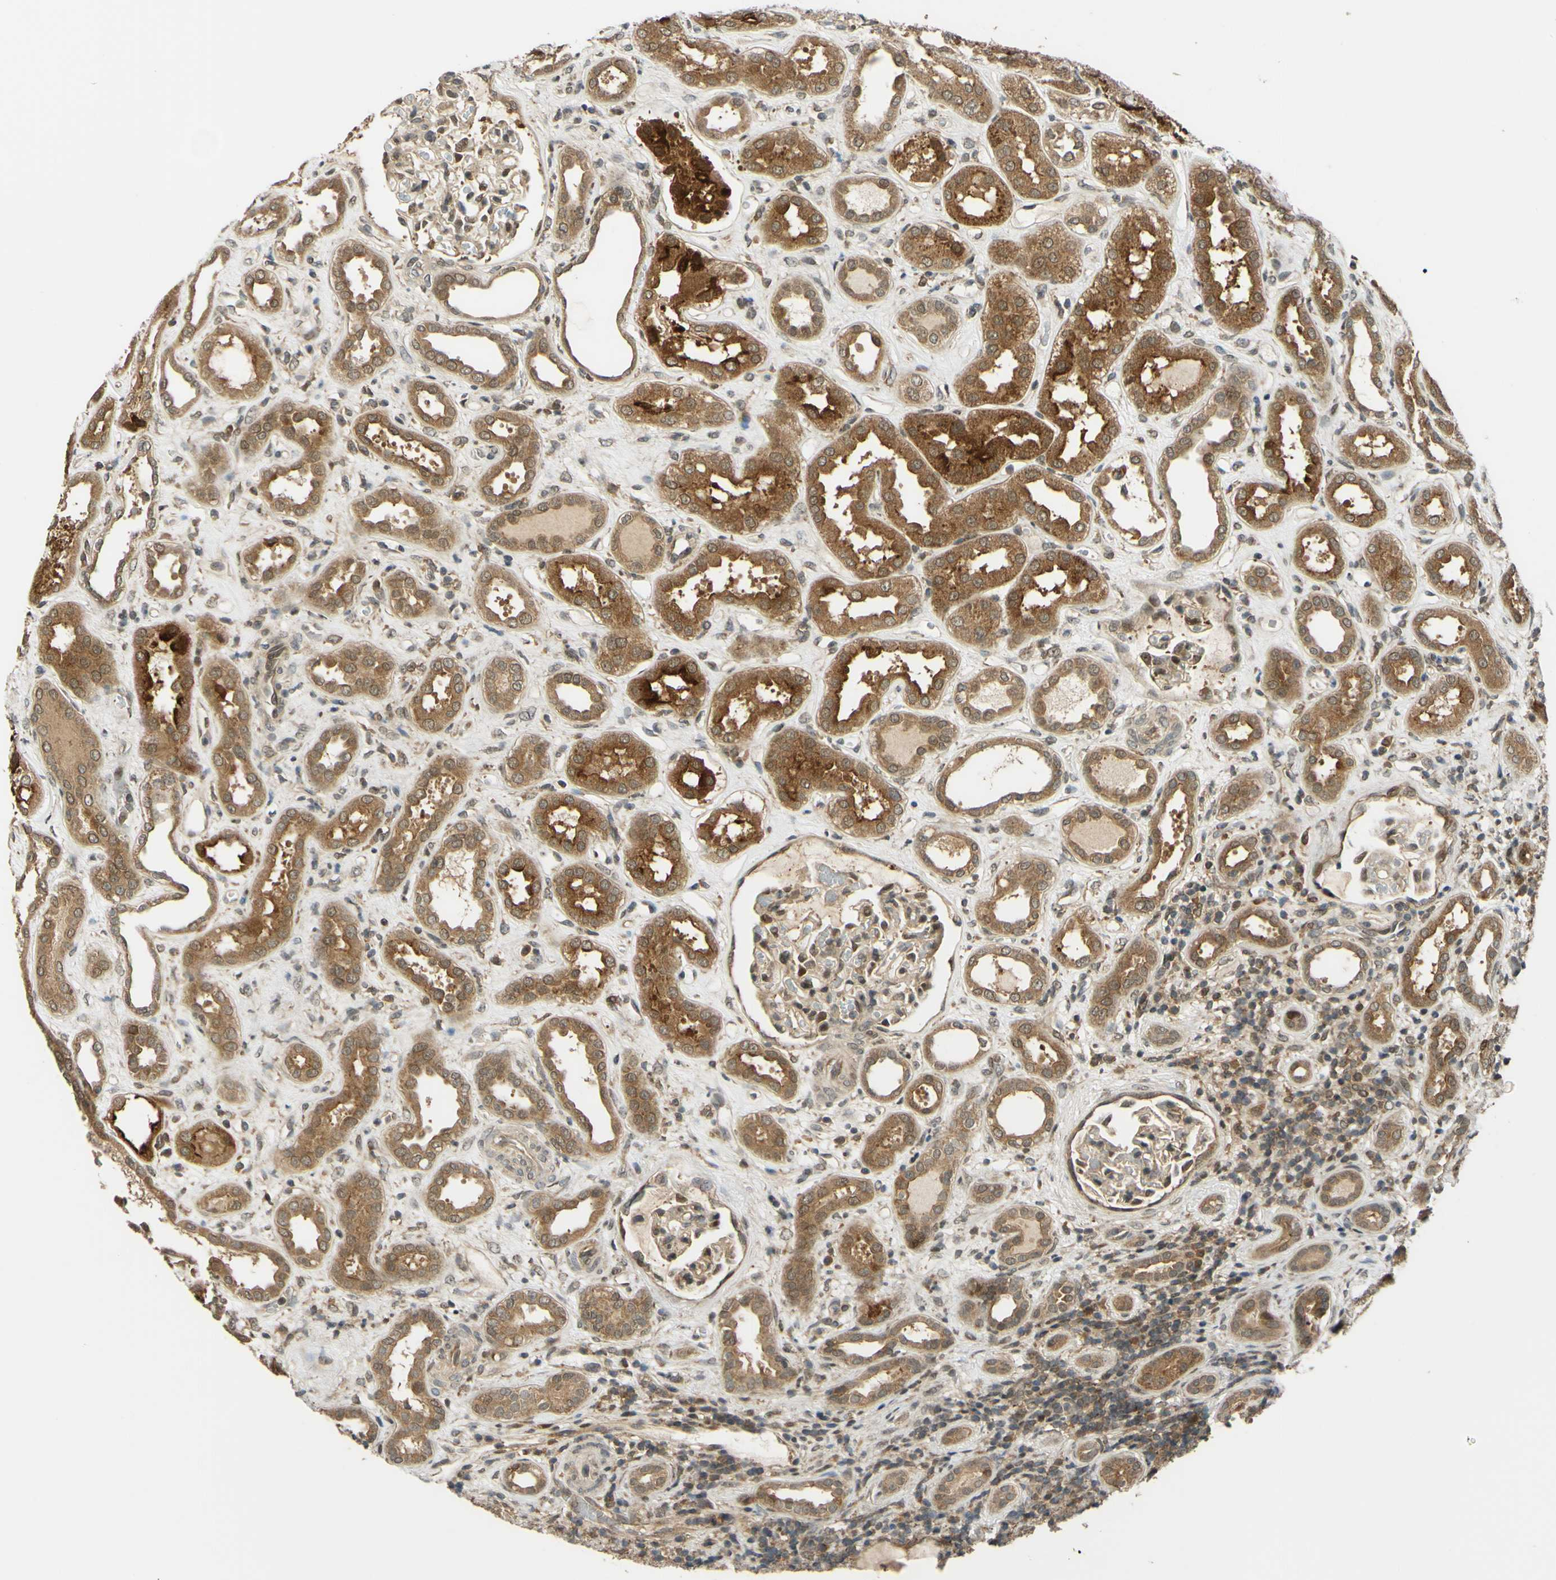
{"staining": {"intensity": "moderate", "quantity": "25%-75%", "location": "nuclear"}, "tissue": "kidney", "cell_type": "Cells in glomeruli", "image_type": "normal", "snomed": [{"axis": "morphology", "description": "Normal tissue, NOS"}, {"axis": "topography", "description": "Kidney"}], "caption": "A brown stain labels moderate nuclear expression of a protein in cells in glomeruli of unremarkable human kidney. (DAB IHC with brightfield microscopy, high magnification).", "gene": "ABCC8", "patient": {"sex": "male", "age": 59}}